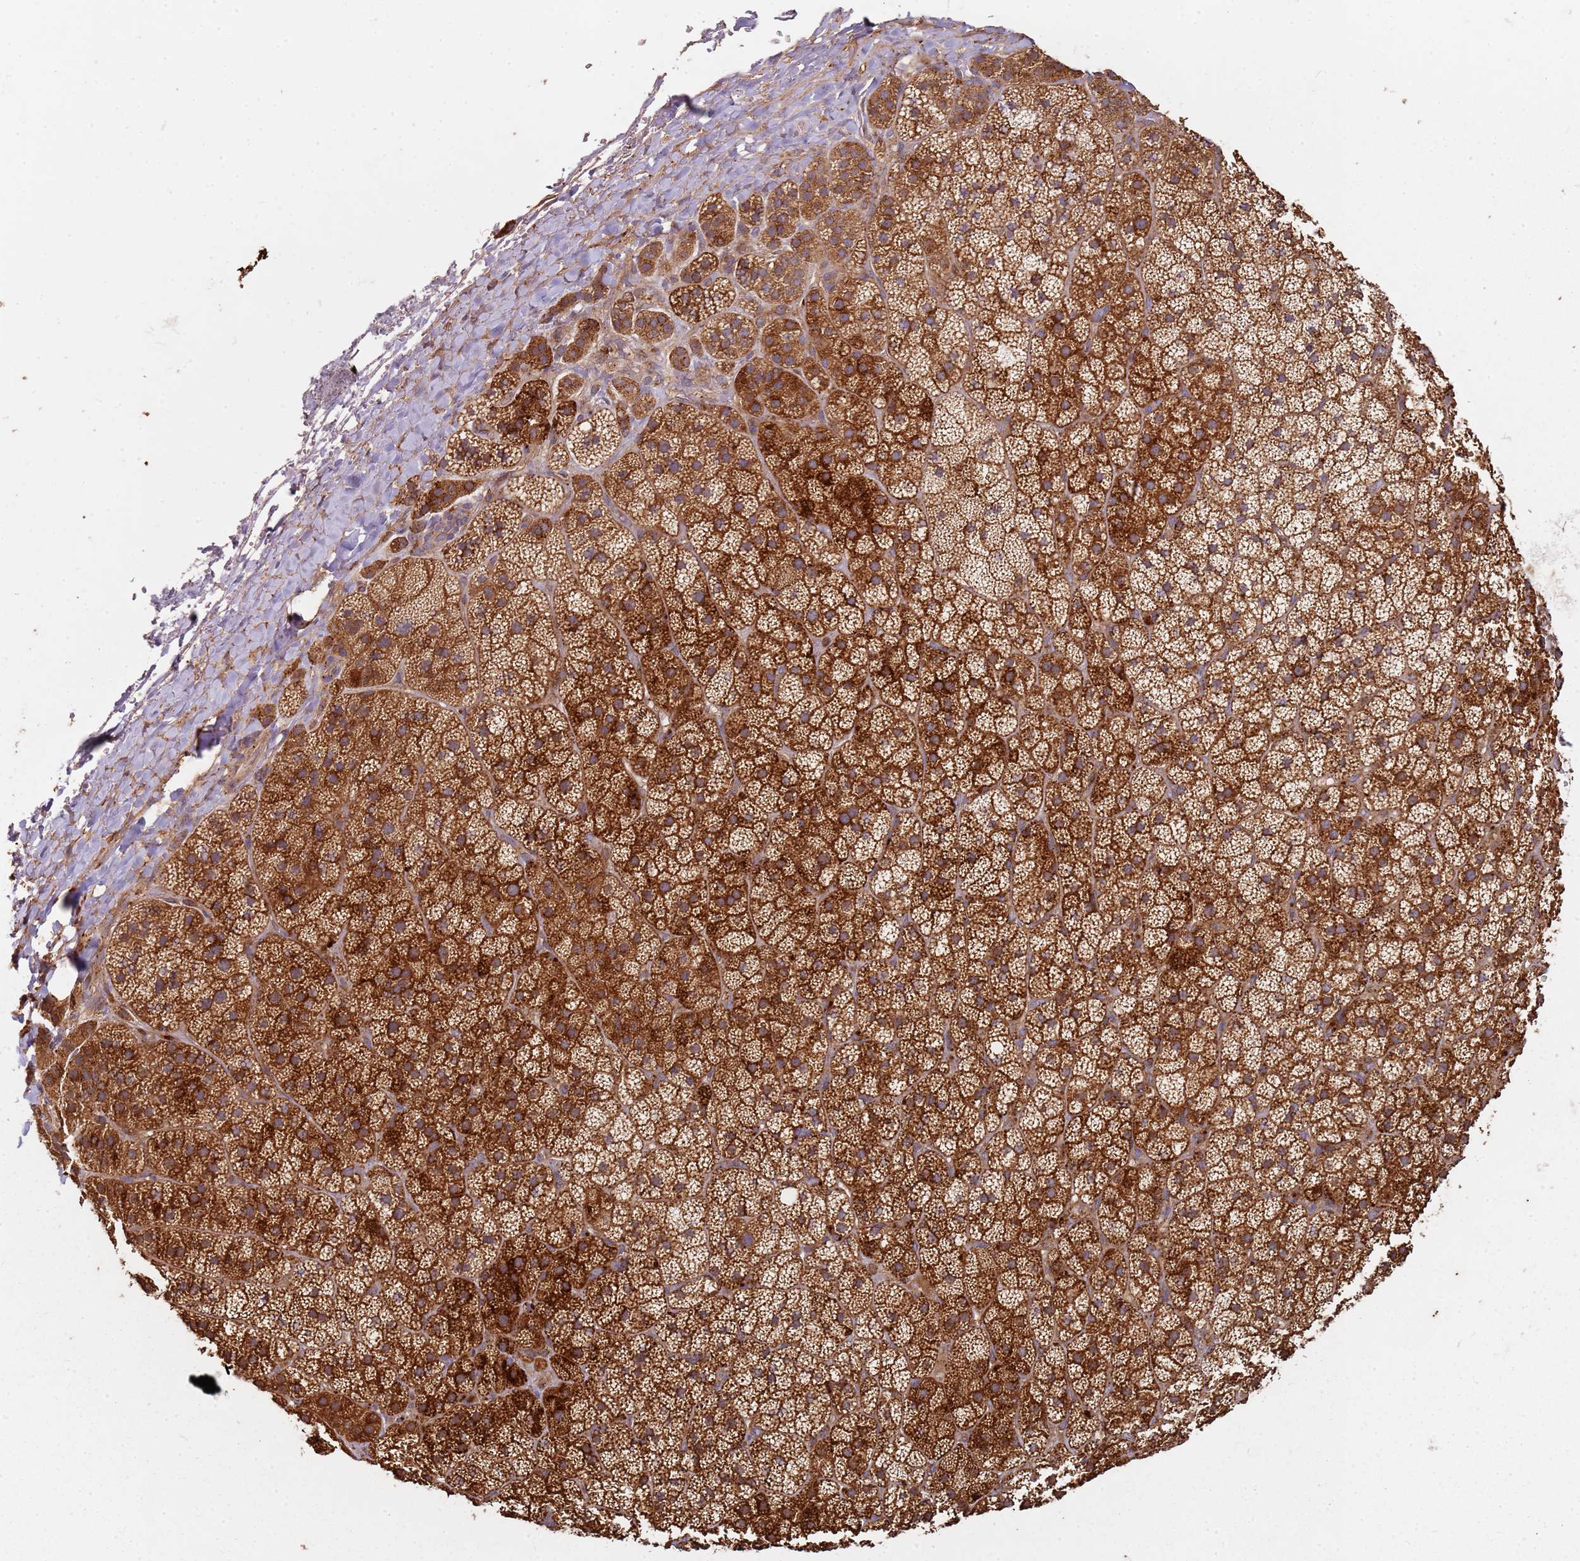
{"staining": {"intensity": "strong", "quantity": ">75%", "location": "cytoplasmic/membranous"}, "tissue": "adrenal gland", "cell_type": "Glandular cells", "image_type": "normal", "snomed": [{"axis": "morphology", "description": "Normal tissue, NOS"}, {"axis": "topography", "description": "Adrenal gland"}], "caption": "DAB immunohistochemical staining of unremarkable human adrenal gland exhibits strong cytoplasmic/membranous protein positivity in about >75% of glandular cells. (IHC, brightfield microscopy, high magnification).", "gene": "SCGB2B2", "patient": {"sex": "female", "age": 70}}